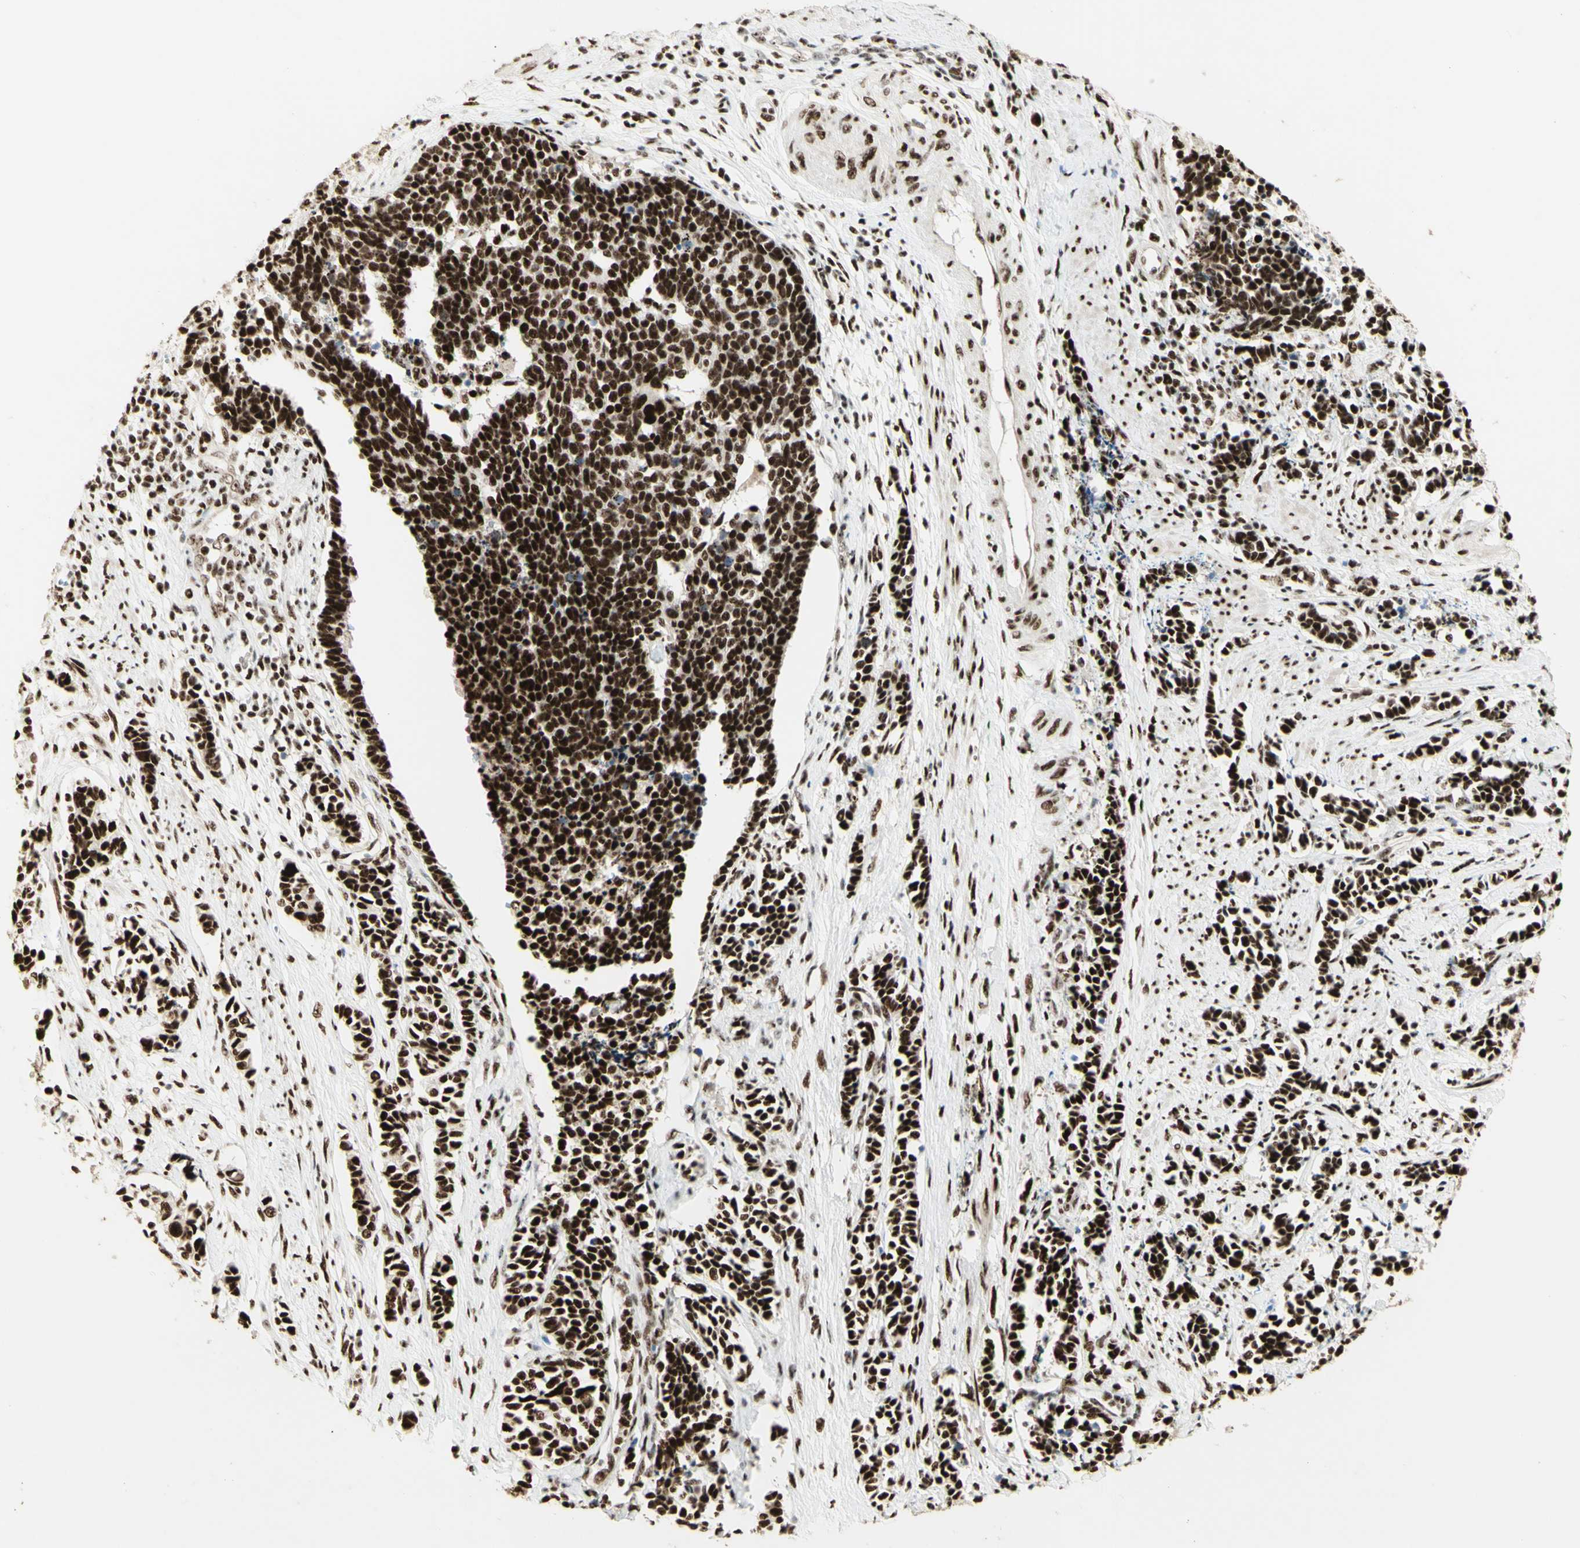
{"staining": {"intensity": "strong", "quantity": ">75%", "location": "nuclear"}, "tissue": "cervical cancer", "cell_type": "Tumor cells", "image_type": "cancer", "snomed": [{"axis": "morphology", "description": "Normal tissue, NOS"}, {"axis": "morphology", "description": "Squamous cell carcinoma, NOS"}, {"axis": "topography", "description": "Cervix"}], "caption": "Immunohistochemistry (IHC) micrograph of neoplastic tissue: human cervical squamous cell carcinoma stained using IHC demonstrates high levels of strong protein expression localized specifically in the nuclear of tumor cells, appearing as a nuclear brown color.", "gene": "DHX9", "patient": {"sex": "female", "age": 35}}